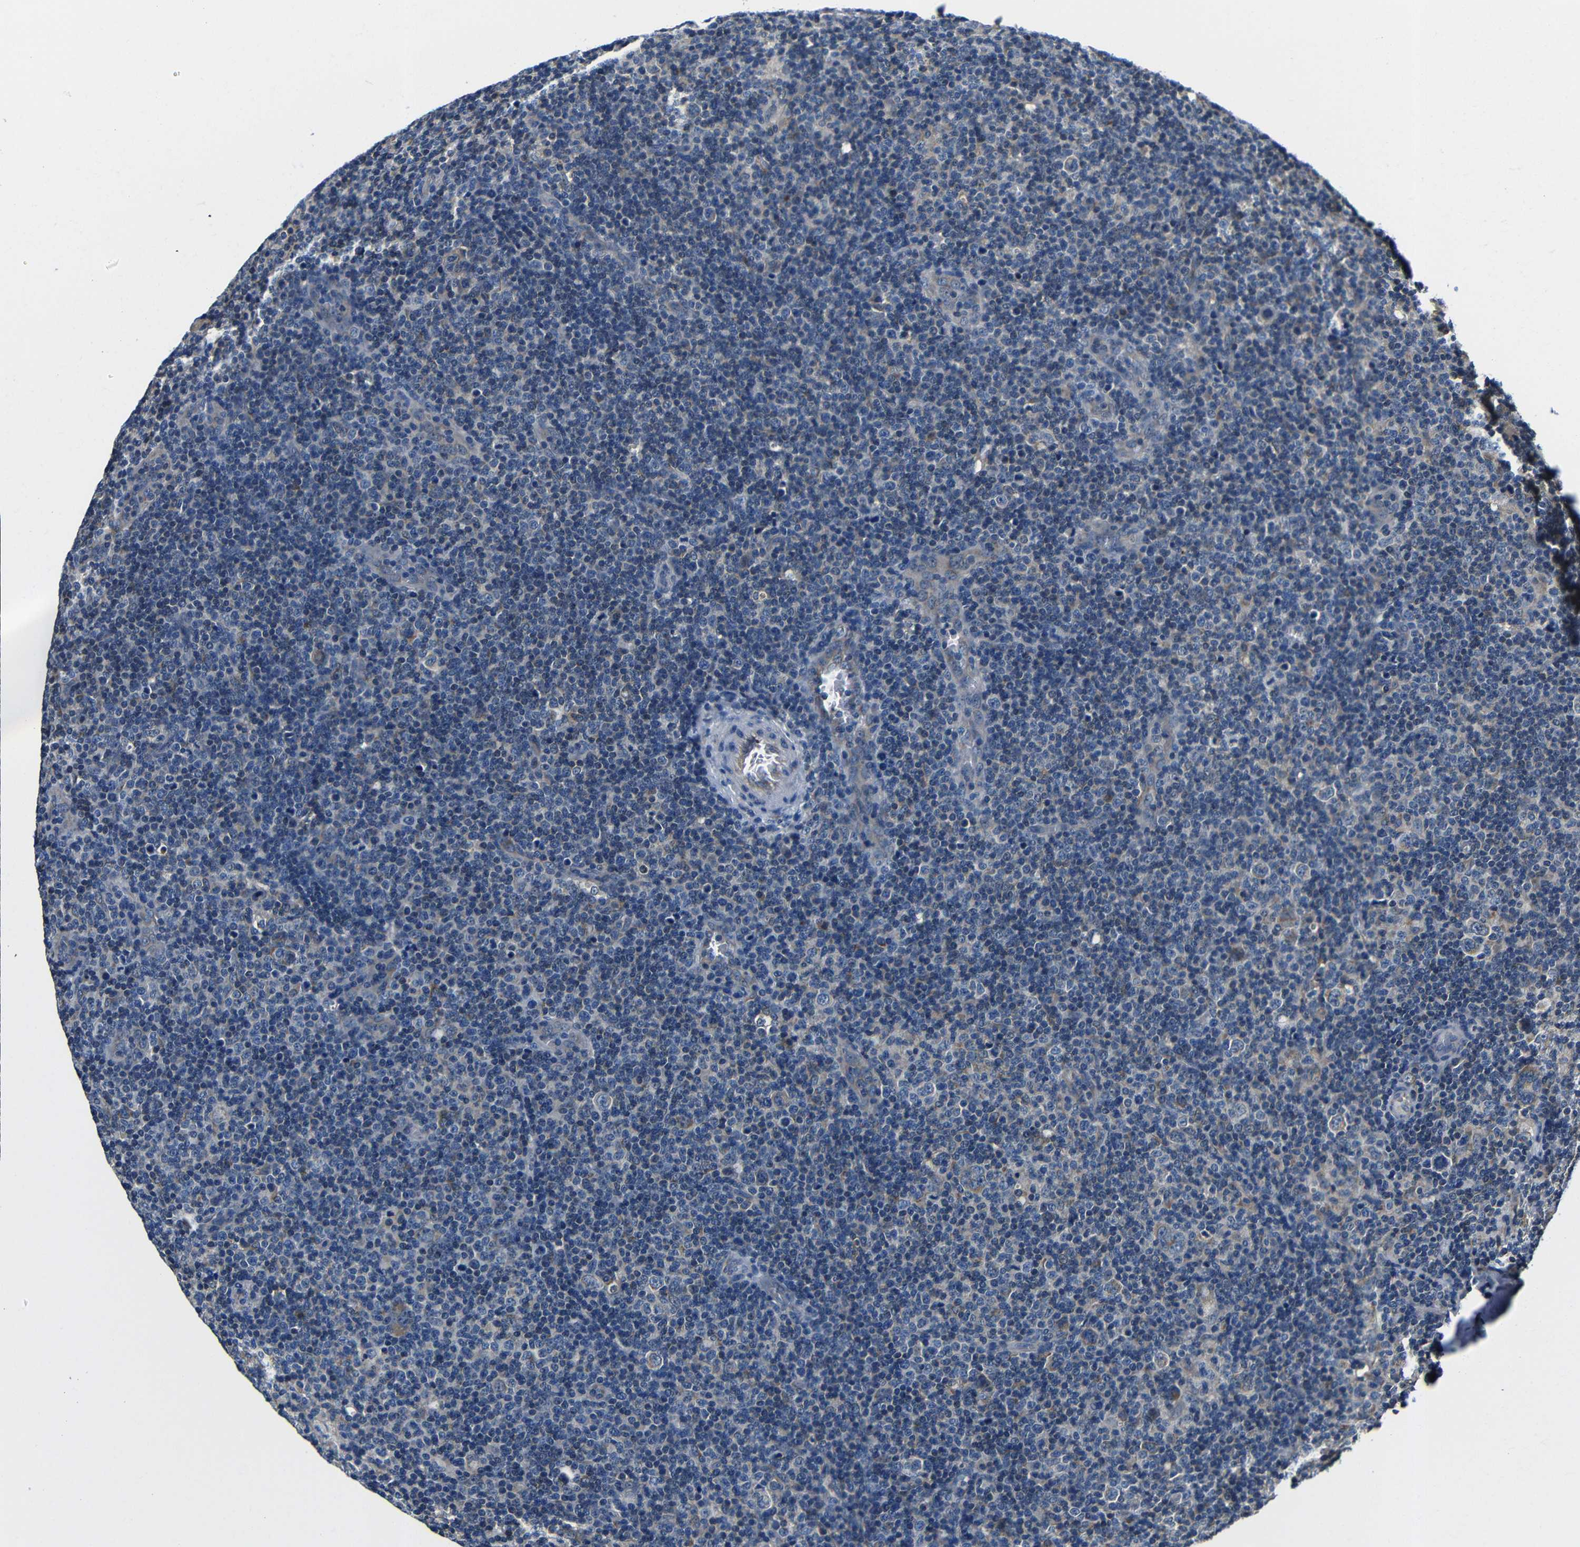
{"staining": {"intensity": "weak", "quantity": ">75%", "location": "cytoplasmic/membranous"}, "tissue": "lymphoma", "cell_type": "Tumor cells", "image_type": "cancer", "snomed": [{"axis": "morphology", "description": "Hodgkin's disease, NOS"}, {"axis": "topography", "description": "Lymph node"}], "caption": "This photomicrograph demonstrates IHC staining of lymphoma, with low weak cytoplasmic/membranous staining in approximately >75% of tumor cells.", "gene": "FKBP14", "patient": {"sex": "female", "age": 57}}